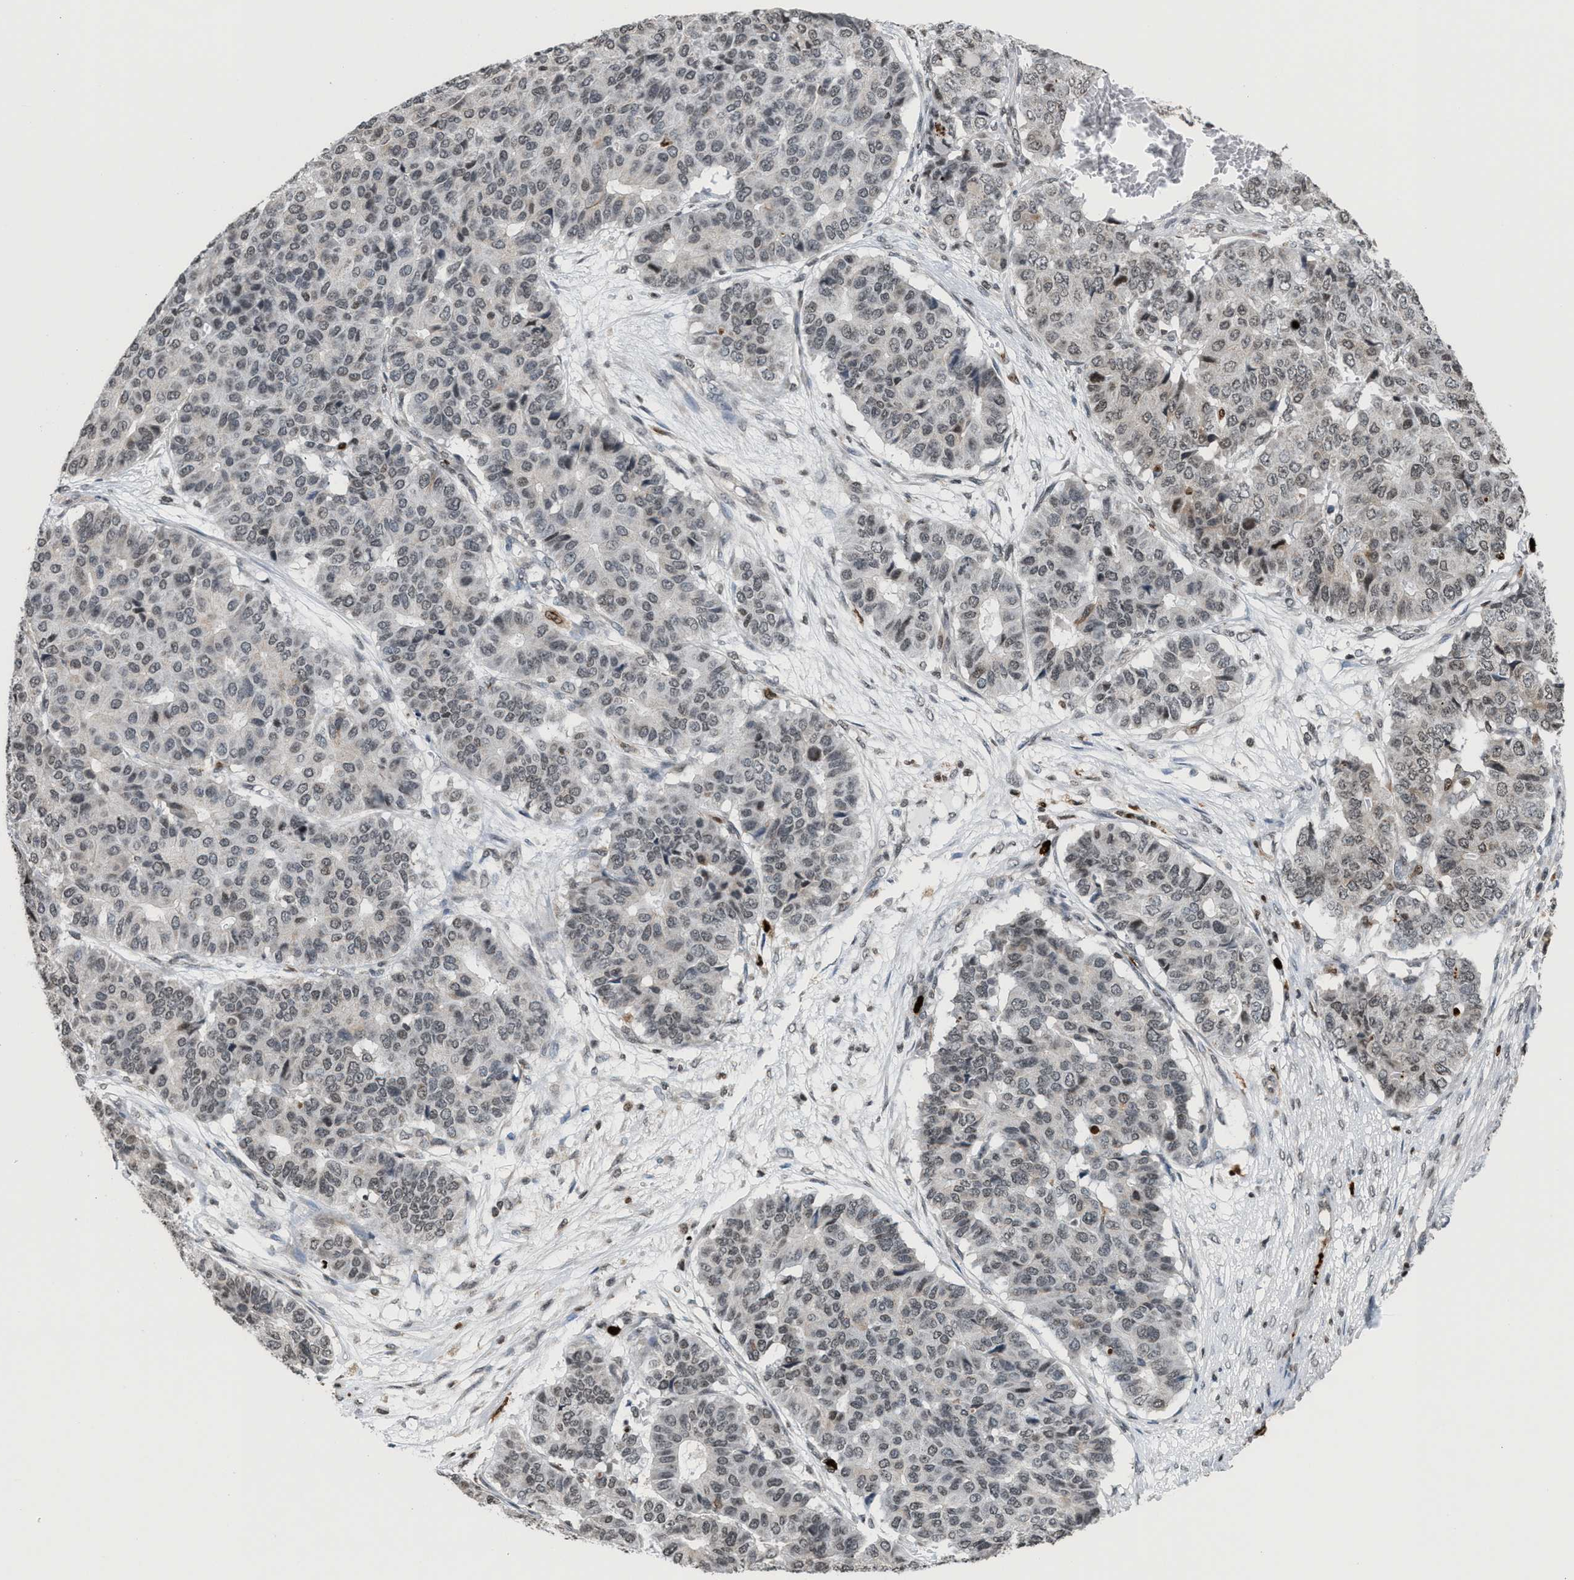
{"staining": {"intensity": "weak", "quantity": "<25%", "location": "nuclear"}, "tissue": "pancreatic cancer", "cell_type": "Tumor cells", "image_type": "cancer", "snomed": [{"axis": "morphology", "description": "Adenocarcinoma, NOS"}, {"axis": "topography", "description": "Pancreas"}], "caption": "Adenocarcinoma (pancreatic) was stained to show a protein in brown. There is no significant positivity in tumor cells.", "gene": "PRUNE2", "patient": {"sex": "male", "age": 50}}